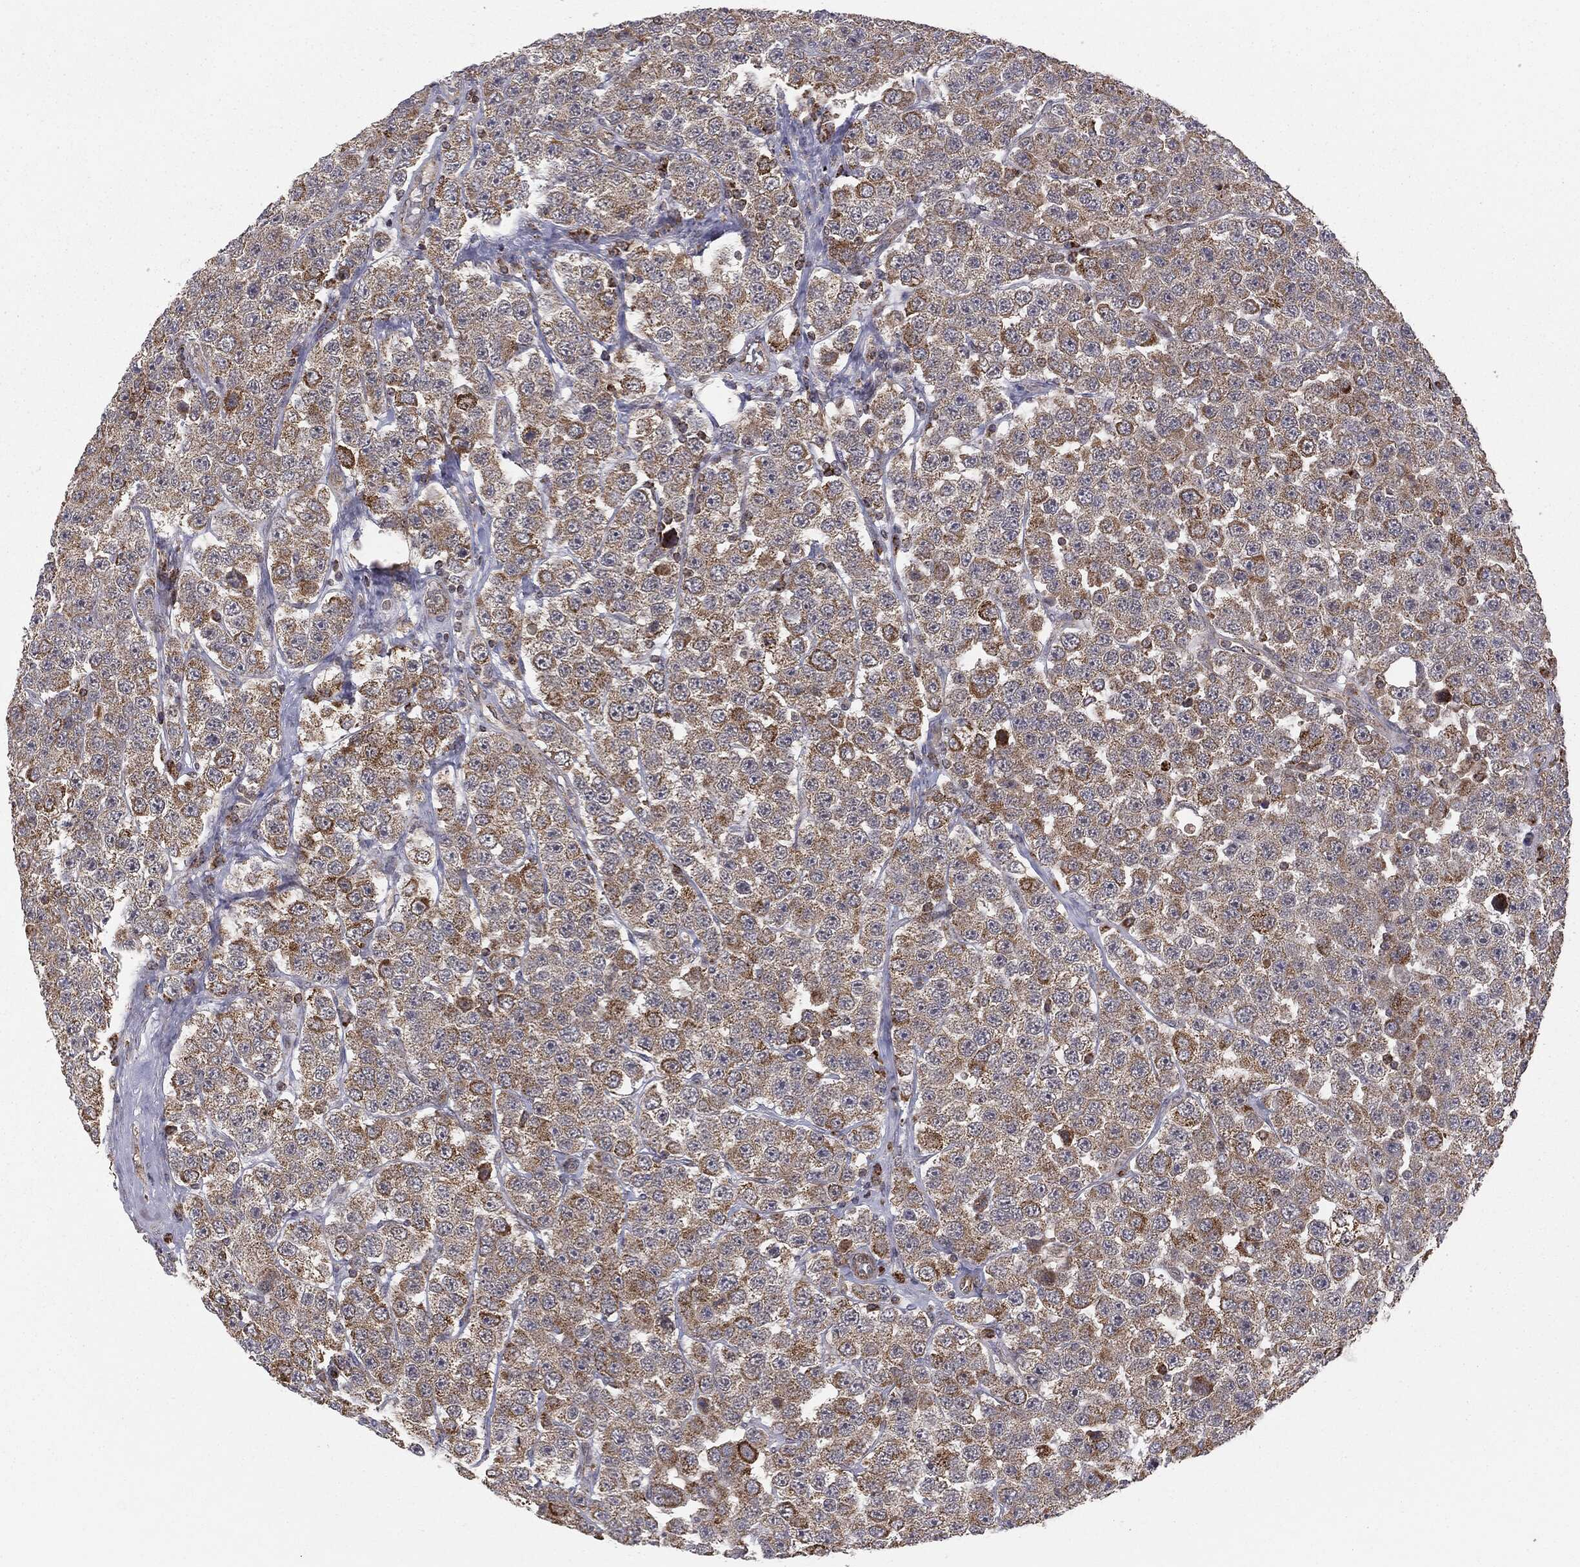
{"staining": {"intensity": "strong", "quantity": "<25%", "location": "cytoplasmic/membranous"}, "tissue": "testis cancer", "cell_type": "Tumor cells", "image_type": "cancer", "snomed": [{"axis": "morphology", "description": "Seminoma, NOS"}, {"axis": "topography", "description": "Testis"}], "caption": "IHC micrograph of human testis cancer stained for a protein (brown), which shows medium levels of strong cytoplasmic/membranous positivity in about <25% of tumor cells.", "gene": "MTOR", "patient": {"sex": "male", "age": 28}}